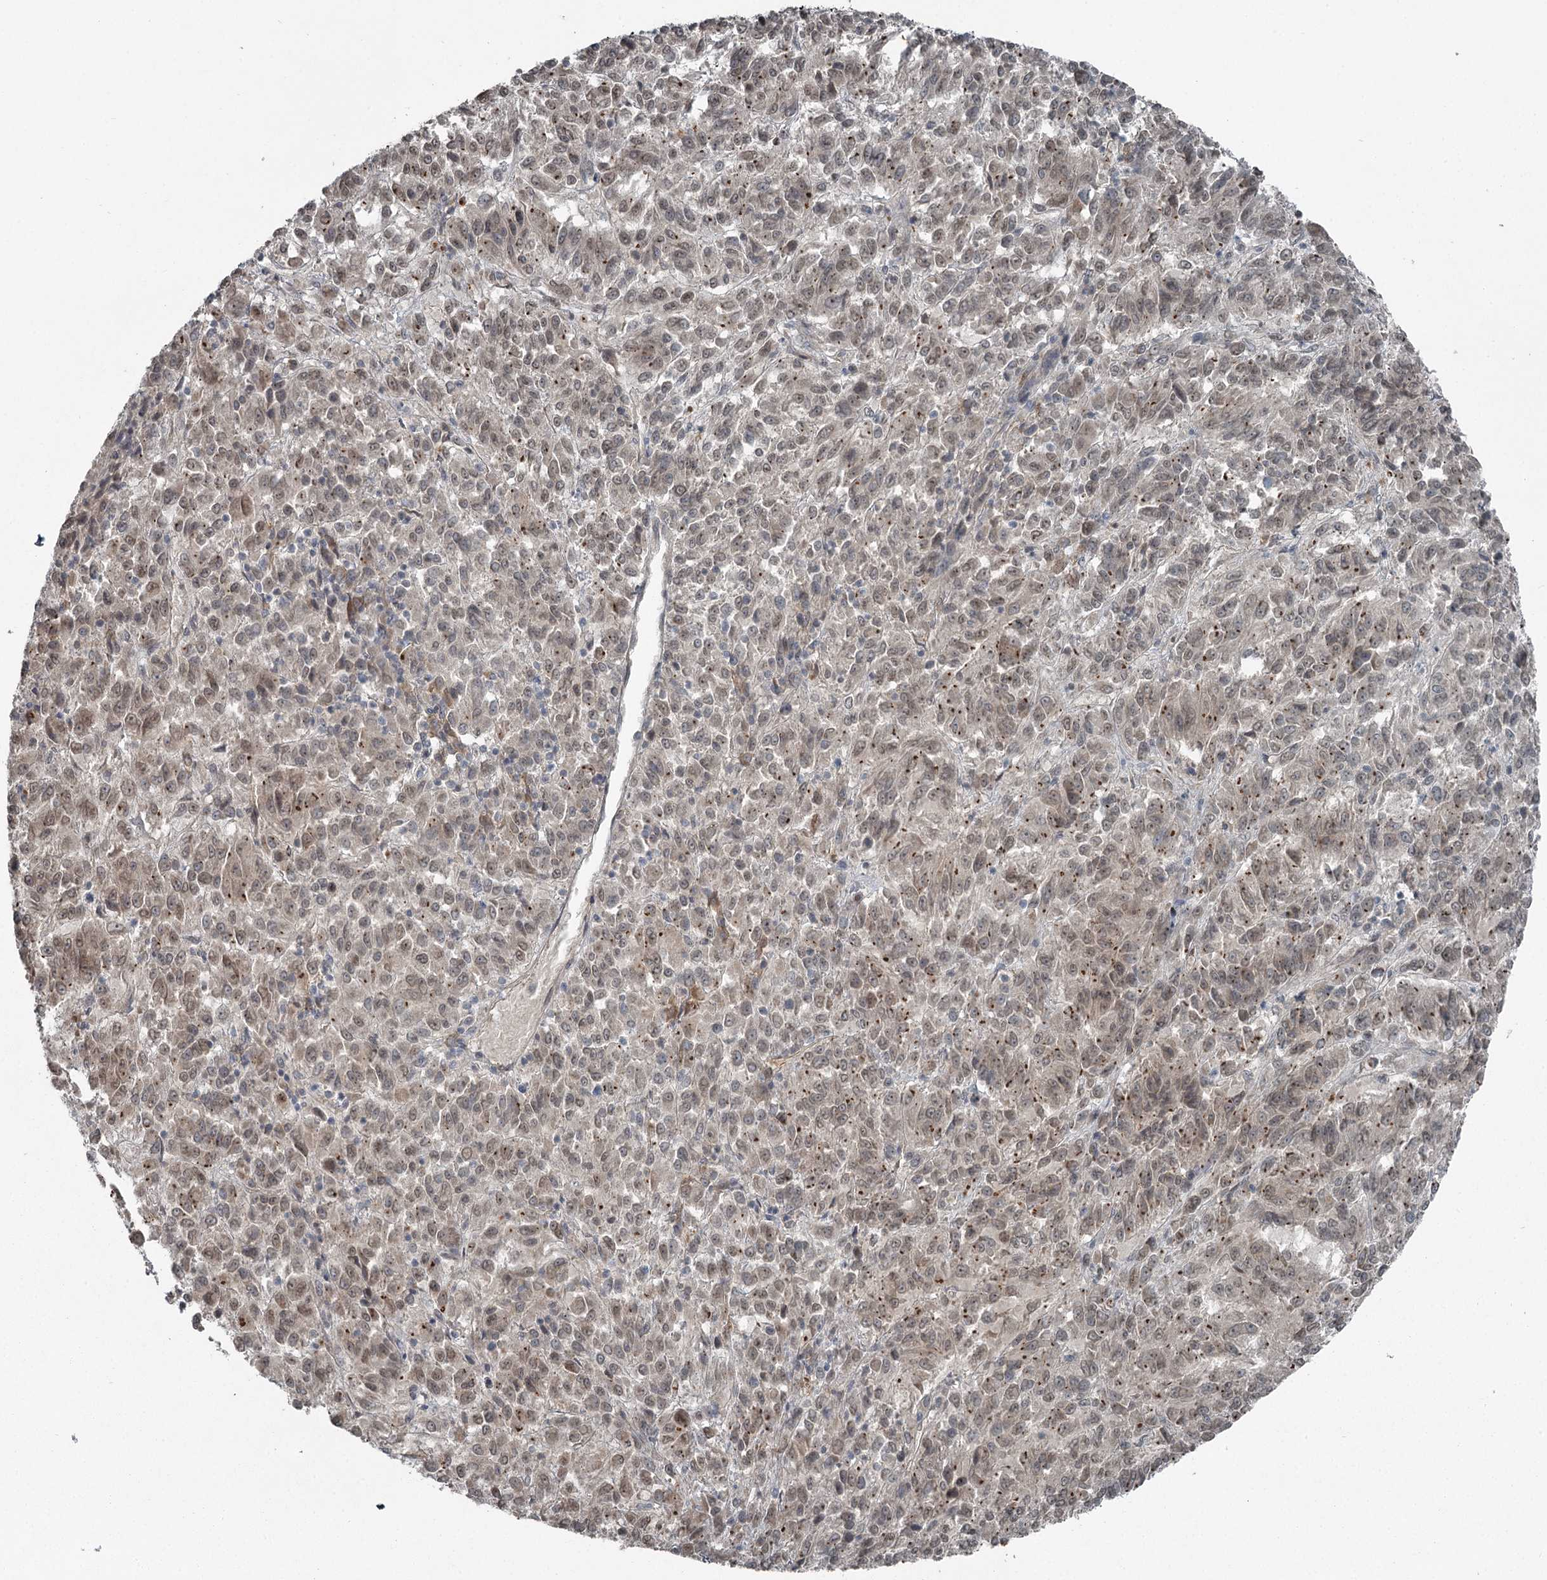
{"staining": {"intensity": "weak", "quantity": "25%-75%", "location": "cytoplasmic/membranous"}, "tissue": "melanoma", "cell_type": "Tumor cells", "image_type": "cancer", "snomed": [{"axis": "morphology", "description": "Malignant melanoma, Metastatic site"}, {"axis": "topography", "description": "Lung"}], "caption": "Immunohistochemistry of human melanoma reveals low levels of weak cytoplasmic/membranous positivity in approximately 25%-75% of tumor cells. (DAB (3,3'-diaminobenzidine) IHC with brightfield microscopy, high magnification).", "gene": "SLC39A8", "patient": {"sex": "male", "age": 64}}